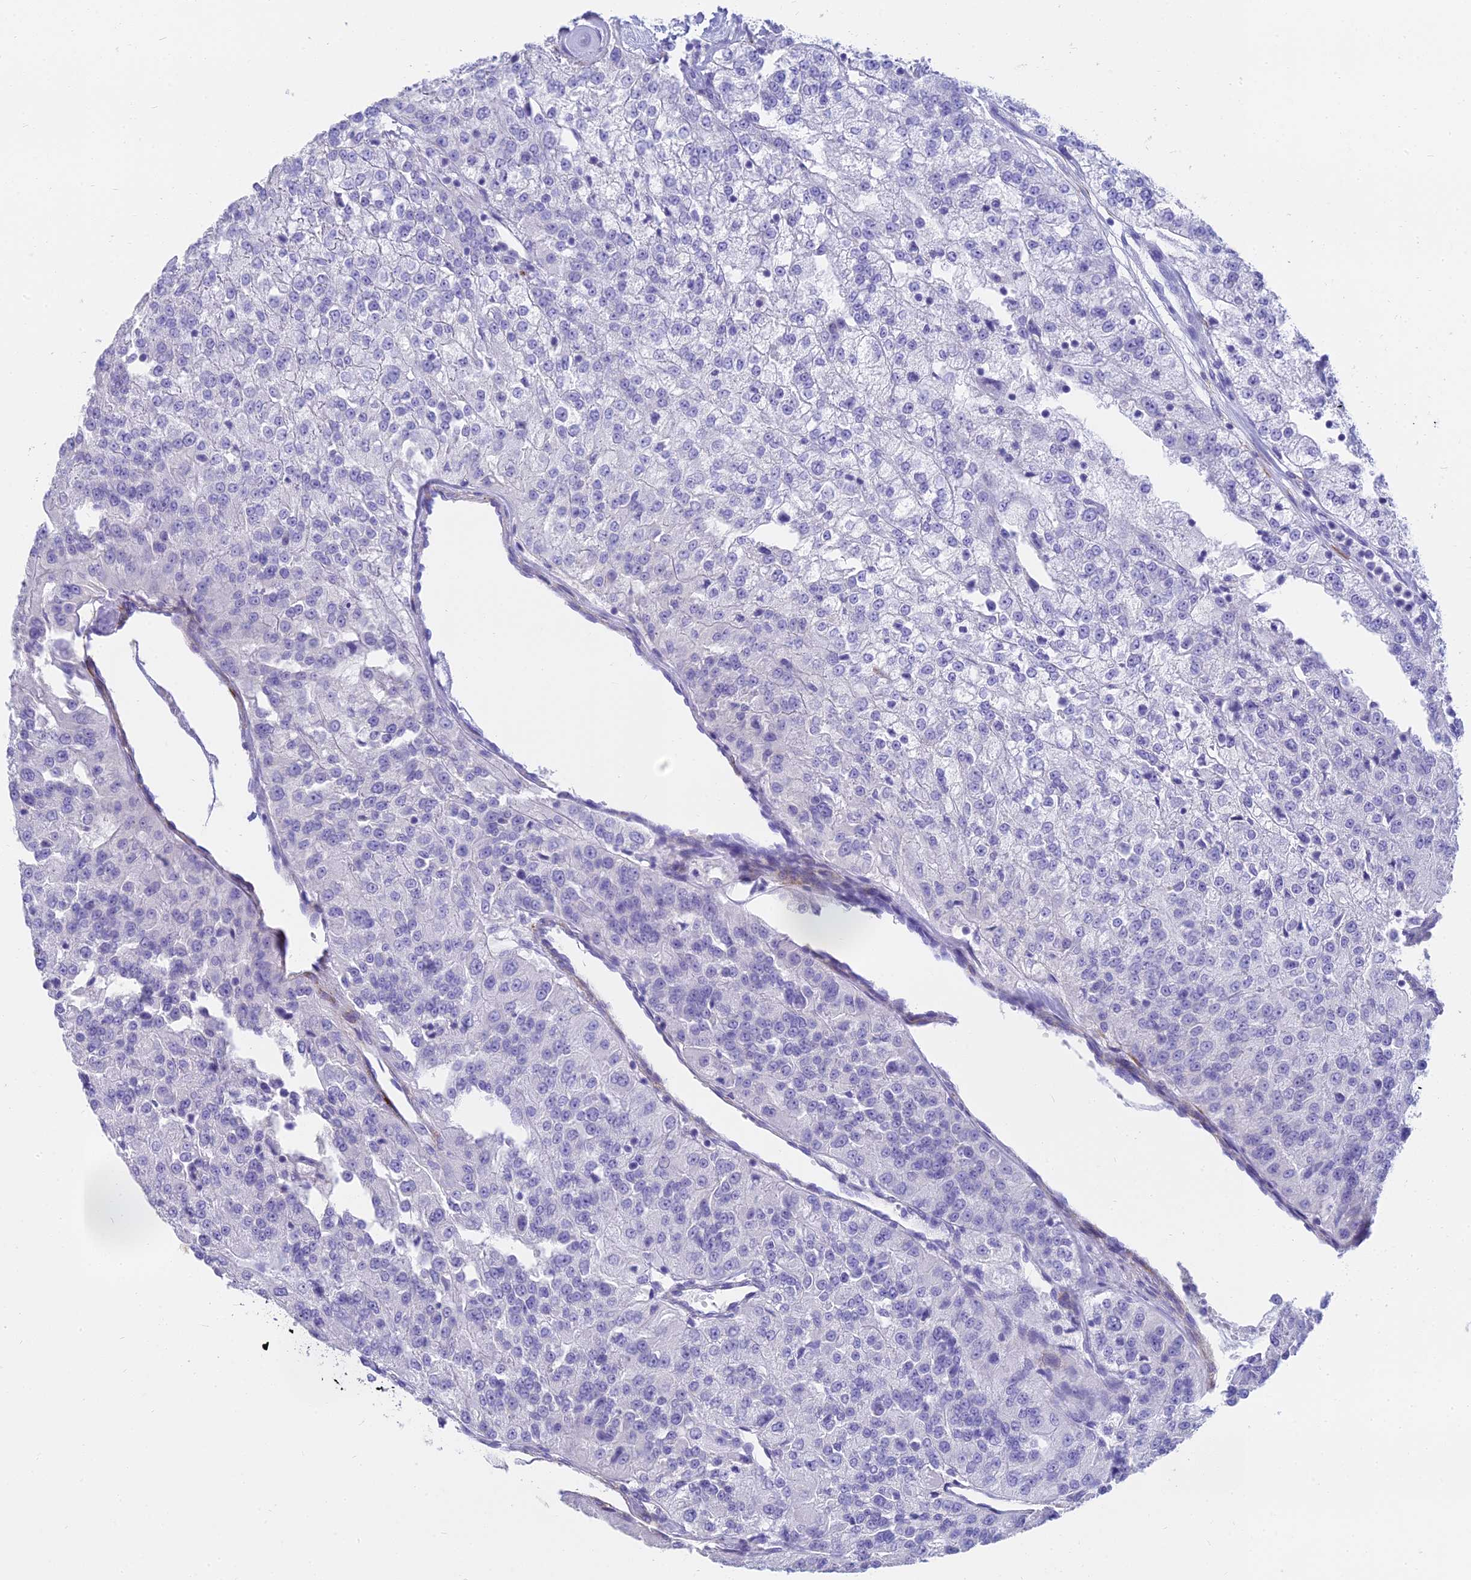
{"staining": {"intensity": "negative", "quantity": "none", "location": "none"}, "tissue": "renal cancer", "cell_type": "Tumor cells", "image_type": "cancer", "snomed": [{"axis": "morphology", "description": "Adenocarcinoma, NOS"}, {"axis": "topography", "description": "Kidney"}], "caption": "IHC histopathology image of renal adenocarcinoma stained for a protein (brown), which demonstrates no positivity in tumor cells.", "gene": "SLC36A2", "patient": {"sex": "female", "age": 63}}